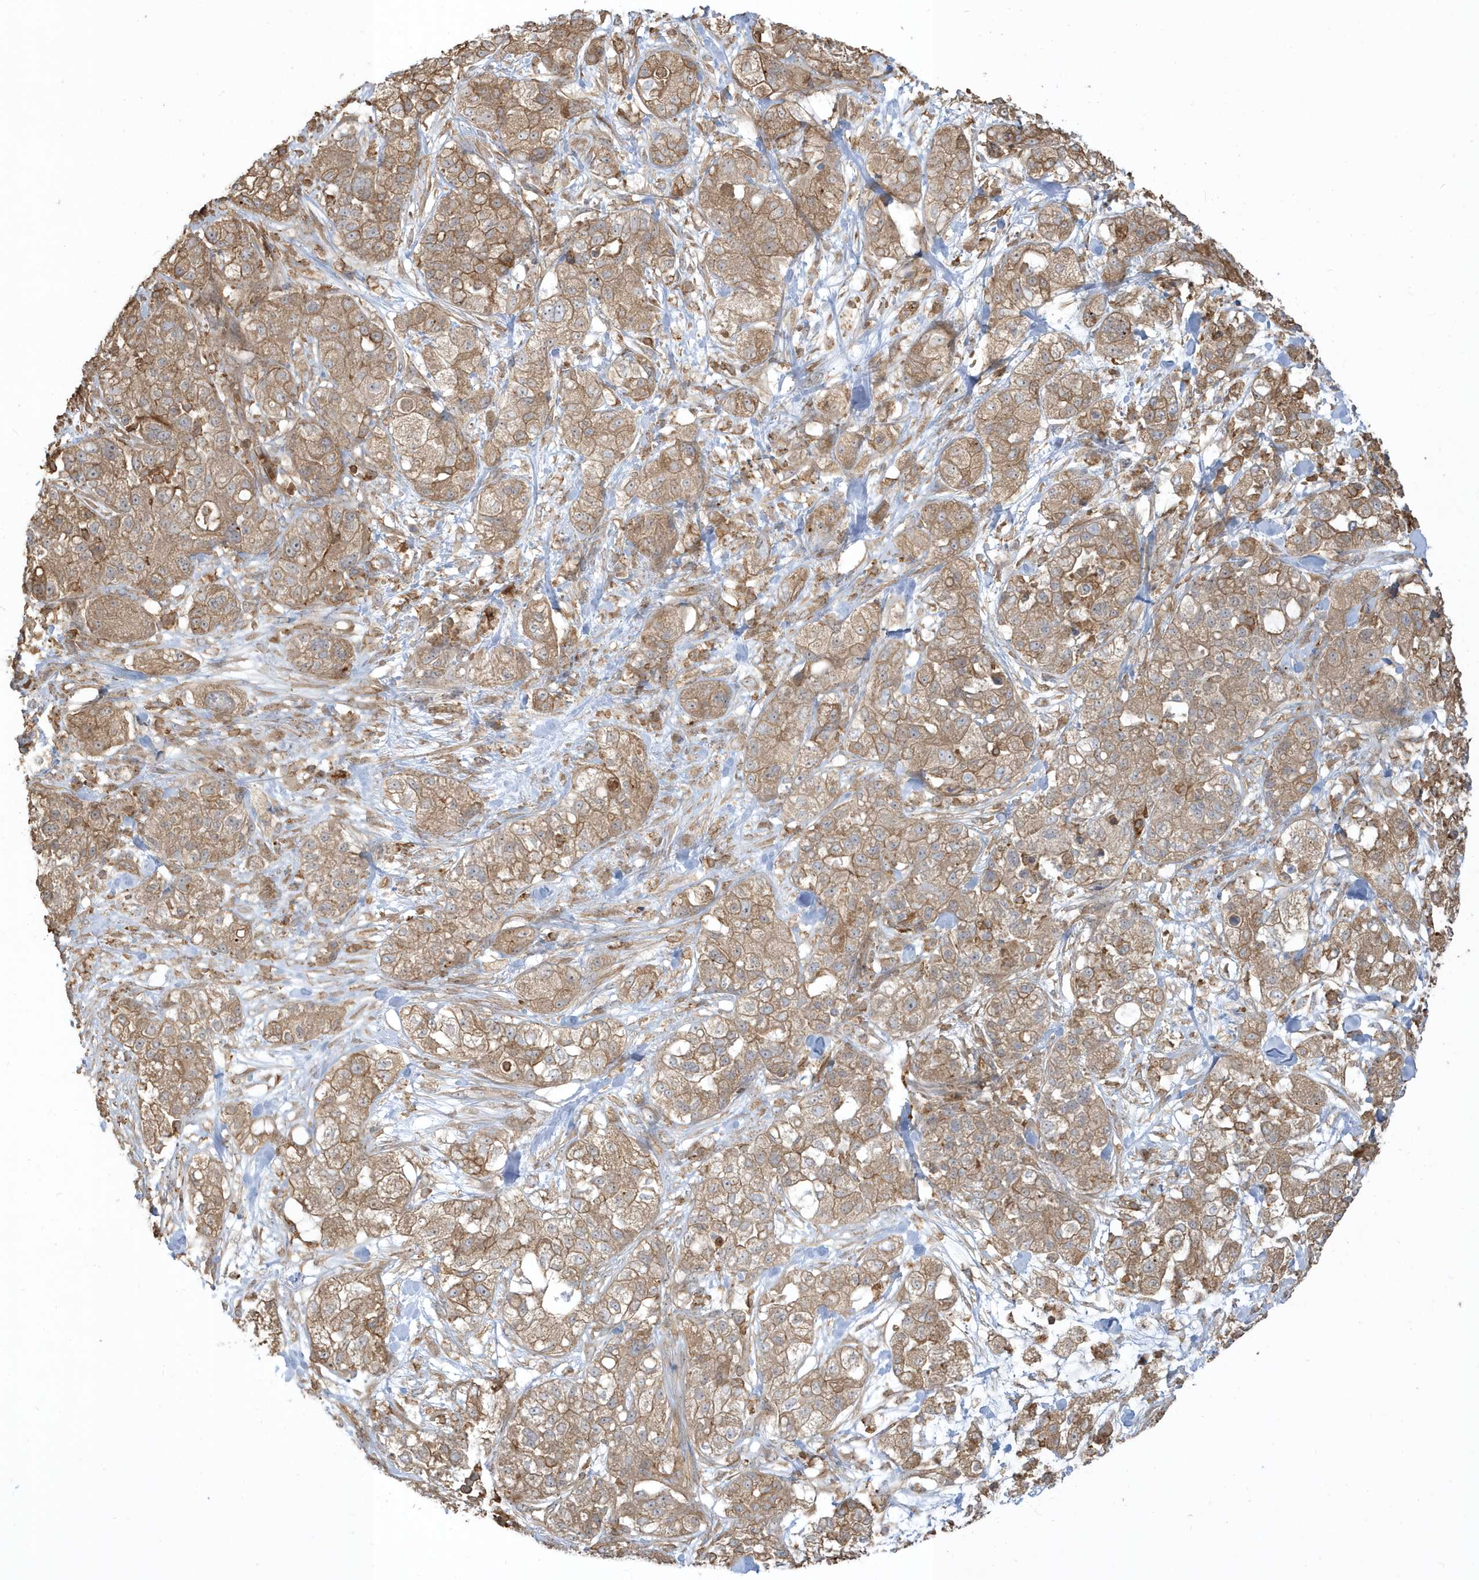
{"staining": {"intensity": "moderate", "quantity": ">75%", "location": "cytoplasmic/membranous"}, "tissue": "pancreatic cancer", "cell_type": "Tumor cells", "image_type": "cancer", "snomed": [{"axis": "morphology", "description": "Adenocarcinoma, NOS"}, {"axis": "topography", "description": "Pancreas"}], "caption": "Human adenocarcinoma (pancreatic) stained with a brown dye exhibits moderate cytoplasmic/membranous positive staining in approximately >75% of tumor cells.", "gene": "ZBTB8A", "patient": {"sex": "female", "age": 78}}